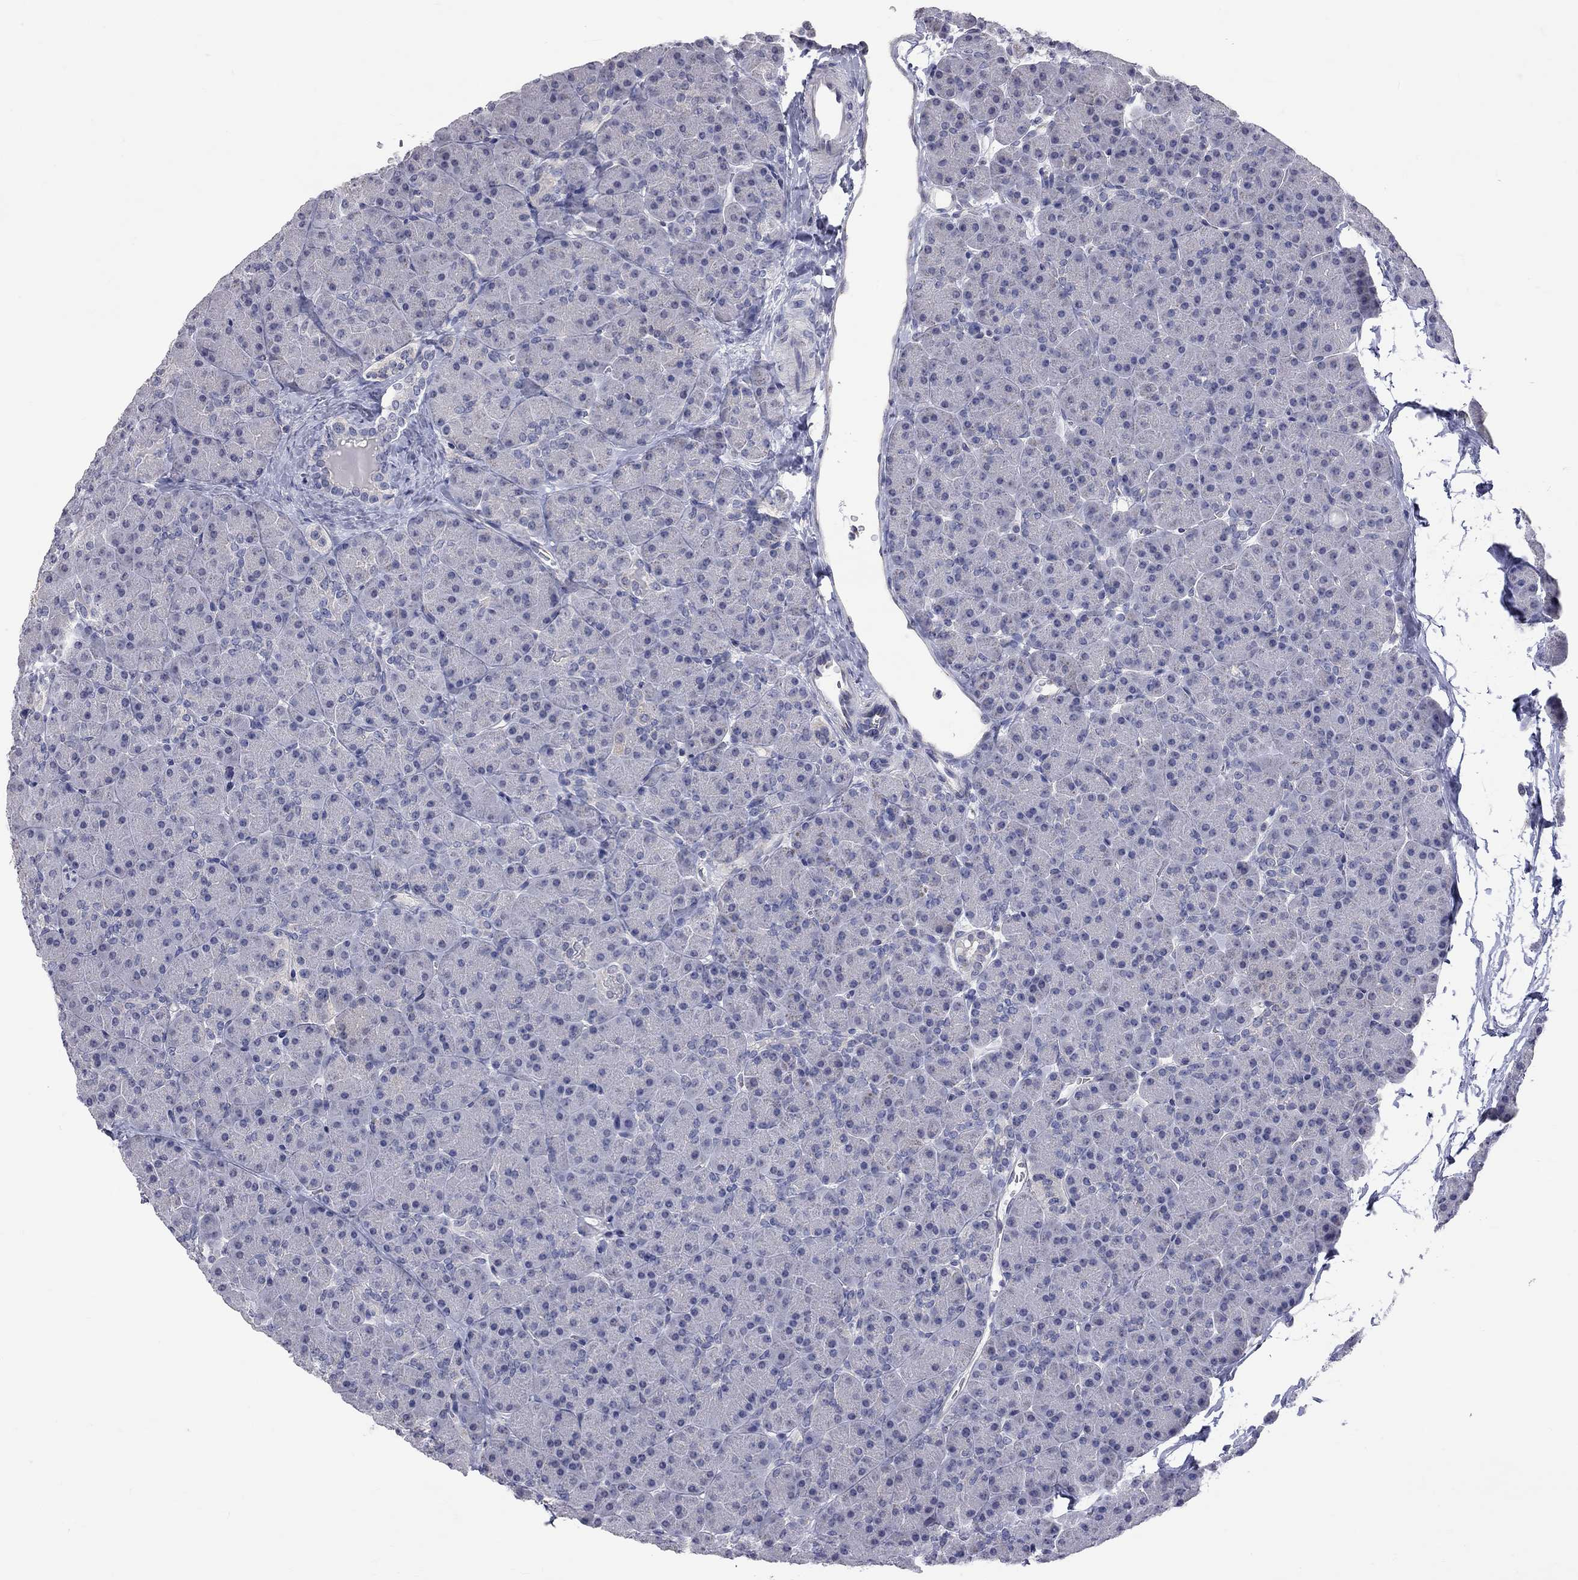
{"staining": {"intensity": "negative", "quantity": "none", "location": "none"}, "tissue": "pancreas", "cell_type": "Exocrine glandular cells", "image_type": "normal", "snomed": [{"axis": "morphology", "description": "Normal tissue, NOS"}, {"axis": "topography", "description": "Pancreas"}], "caption": "An immunohistochemistry (IHC) micrograph of unremarkable pancreas is shown. There is no staining in exocrine glandular cells of pancreas.", "gene": "OPRK1", "patient": {"sex": "female", "age": 44}}